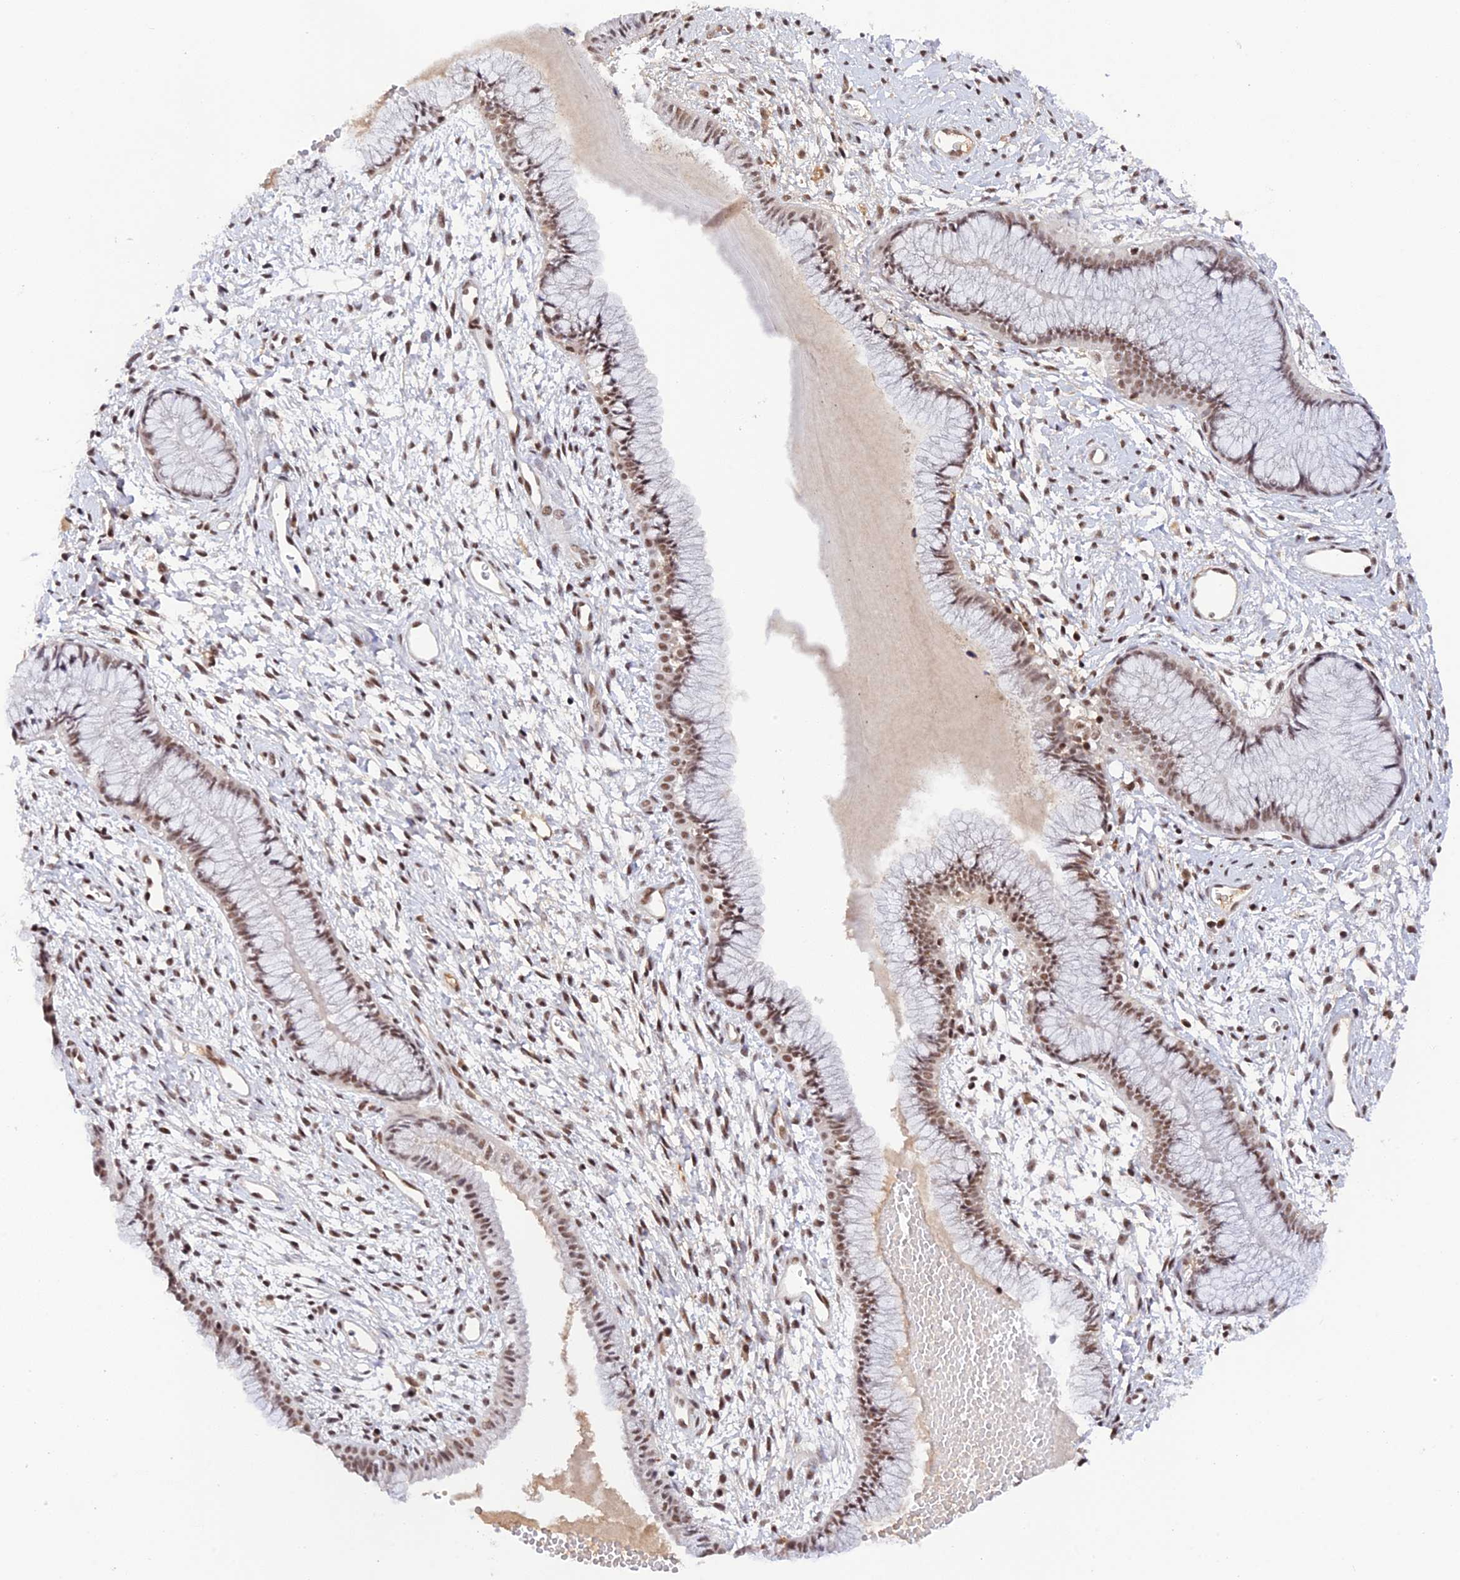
{"staining": {"intensity": "moderate", "quantity": ">75%", "location": "nuclear"}, "tissue": "cervix", "cell_type": "Glandular cells", "image_type": "normal", "snomed": [{"axis": "morphology", "description": "Normal tissue, NOS"}, {"axis": "topography", "description": "Cervix"}], "caption": "DAB immunohistochemical staining of benign human cervix reveals moderate nuclear protein staining in about >75% of glandular cells. (DAB IHC with brightfield microscopy, high magnification).", "gene": "THAP11", "patient": {"sex": "female", "age": 42}}